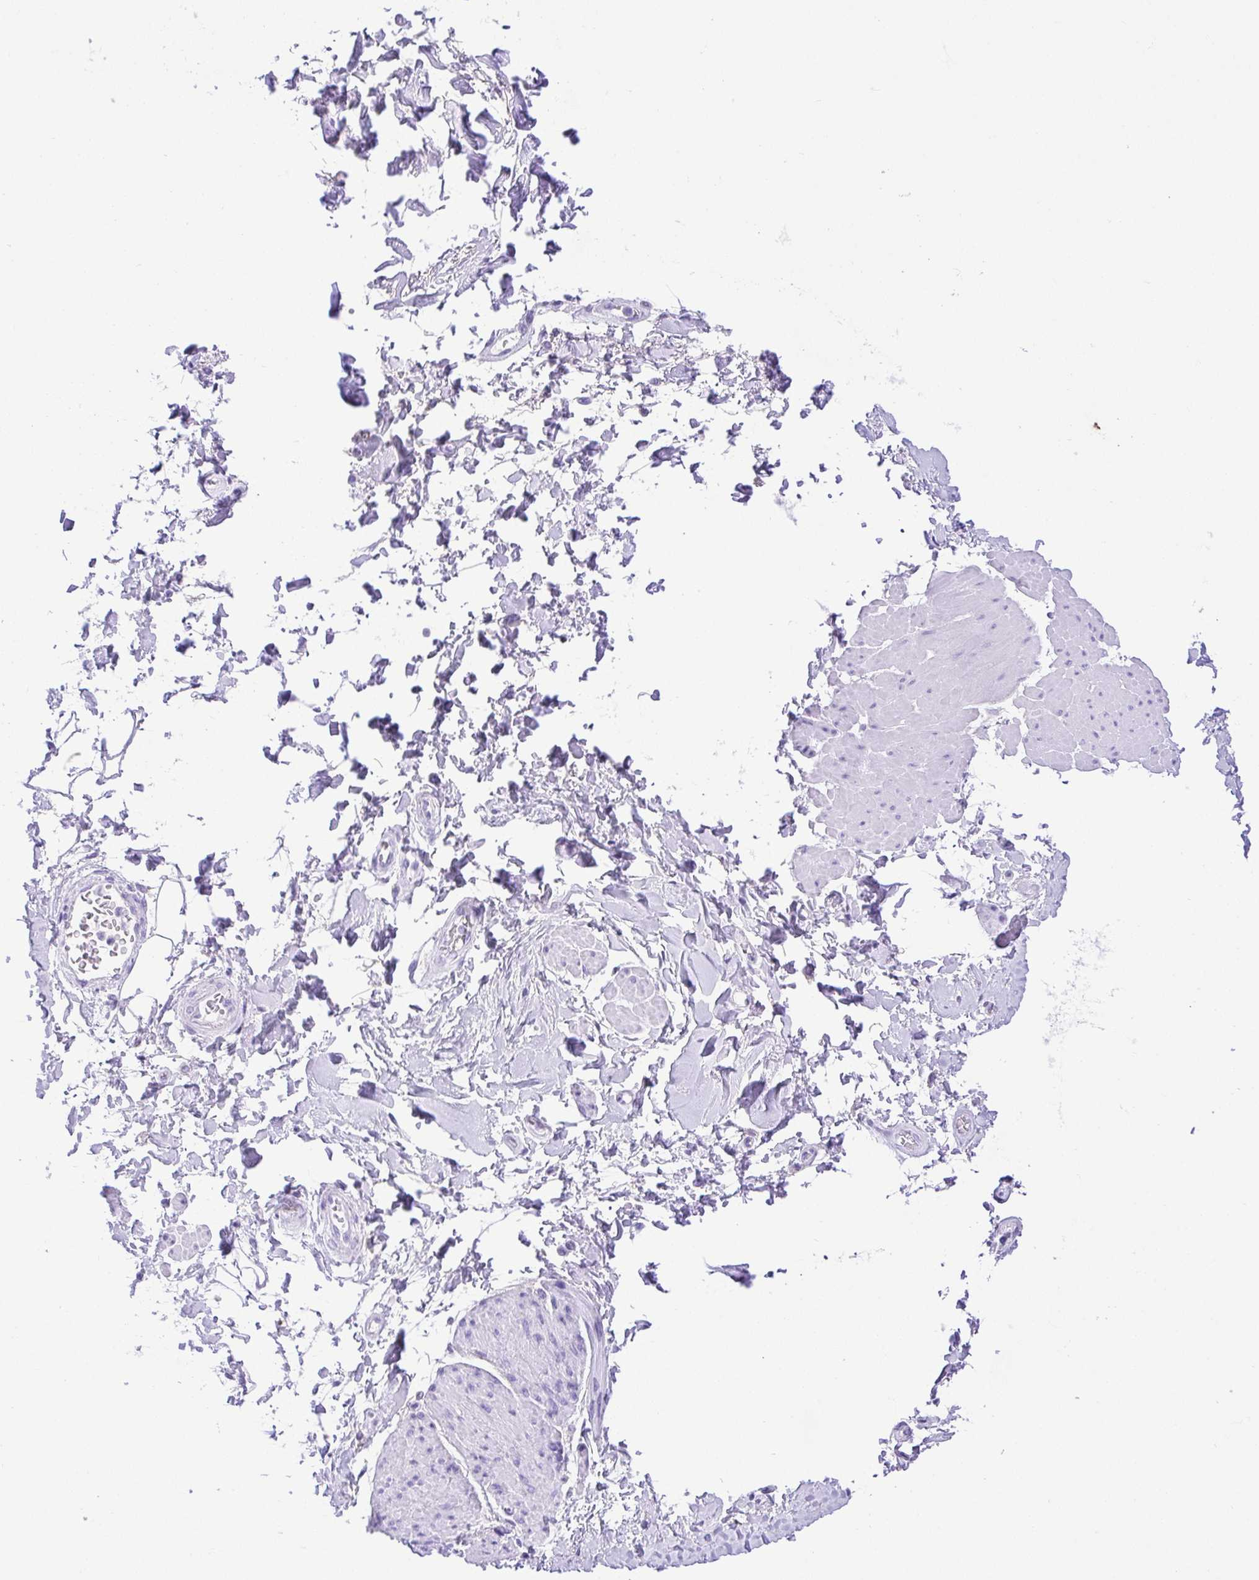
{"staining": {"intensity": "negative", "quantity": "none", "location": "none"}, "tissue": "adipose tissue", "cell_type": "Adipocytes", "image_type": "normal", "snomed": [{"axis": "morphology", "description": "Normal tissue, NOS"}, {"axis": "topography", "description": "Urinary bladder"}, {"axis": "topography", "description": "Peripheral nerve tissue"}], "caption": "High power microscopy photomicrograph of an immunohistochemistry (IHC) micrograph of unremarkable adipose tissue, revealing no significant staining in adipocytes. (DAB immunohistochemistry (IHC), high magnification).", "gene": "CDSN", "patient": {"sex": "female", "age": 60}}